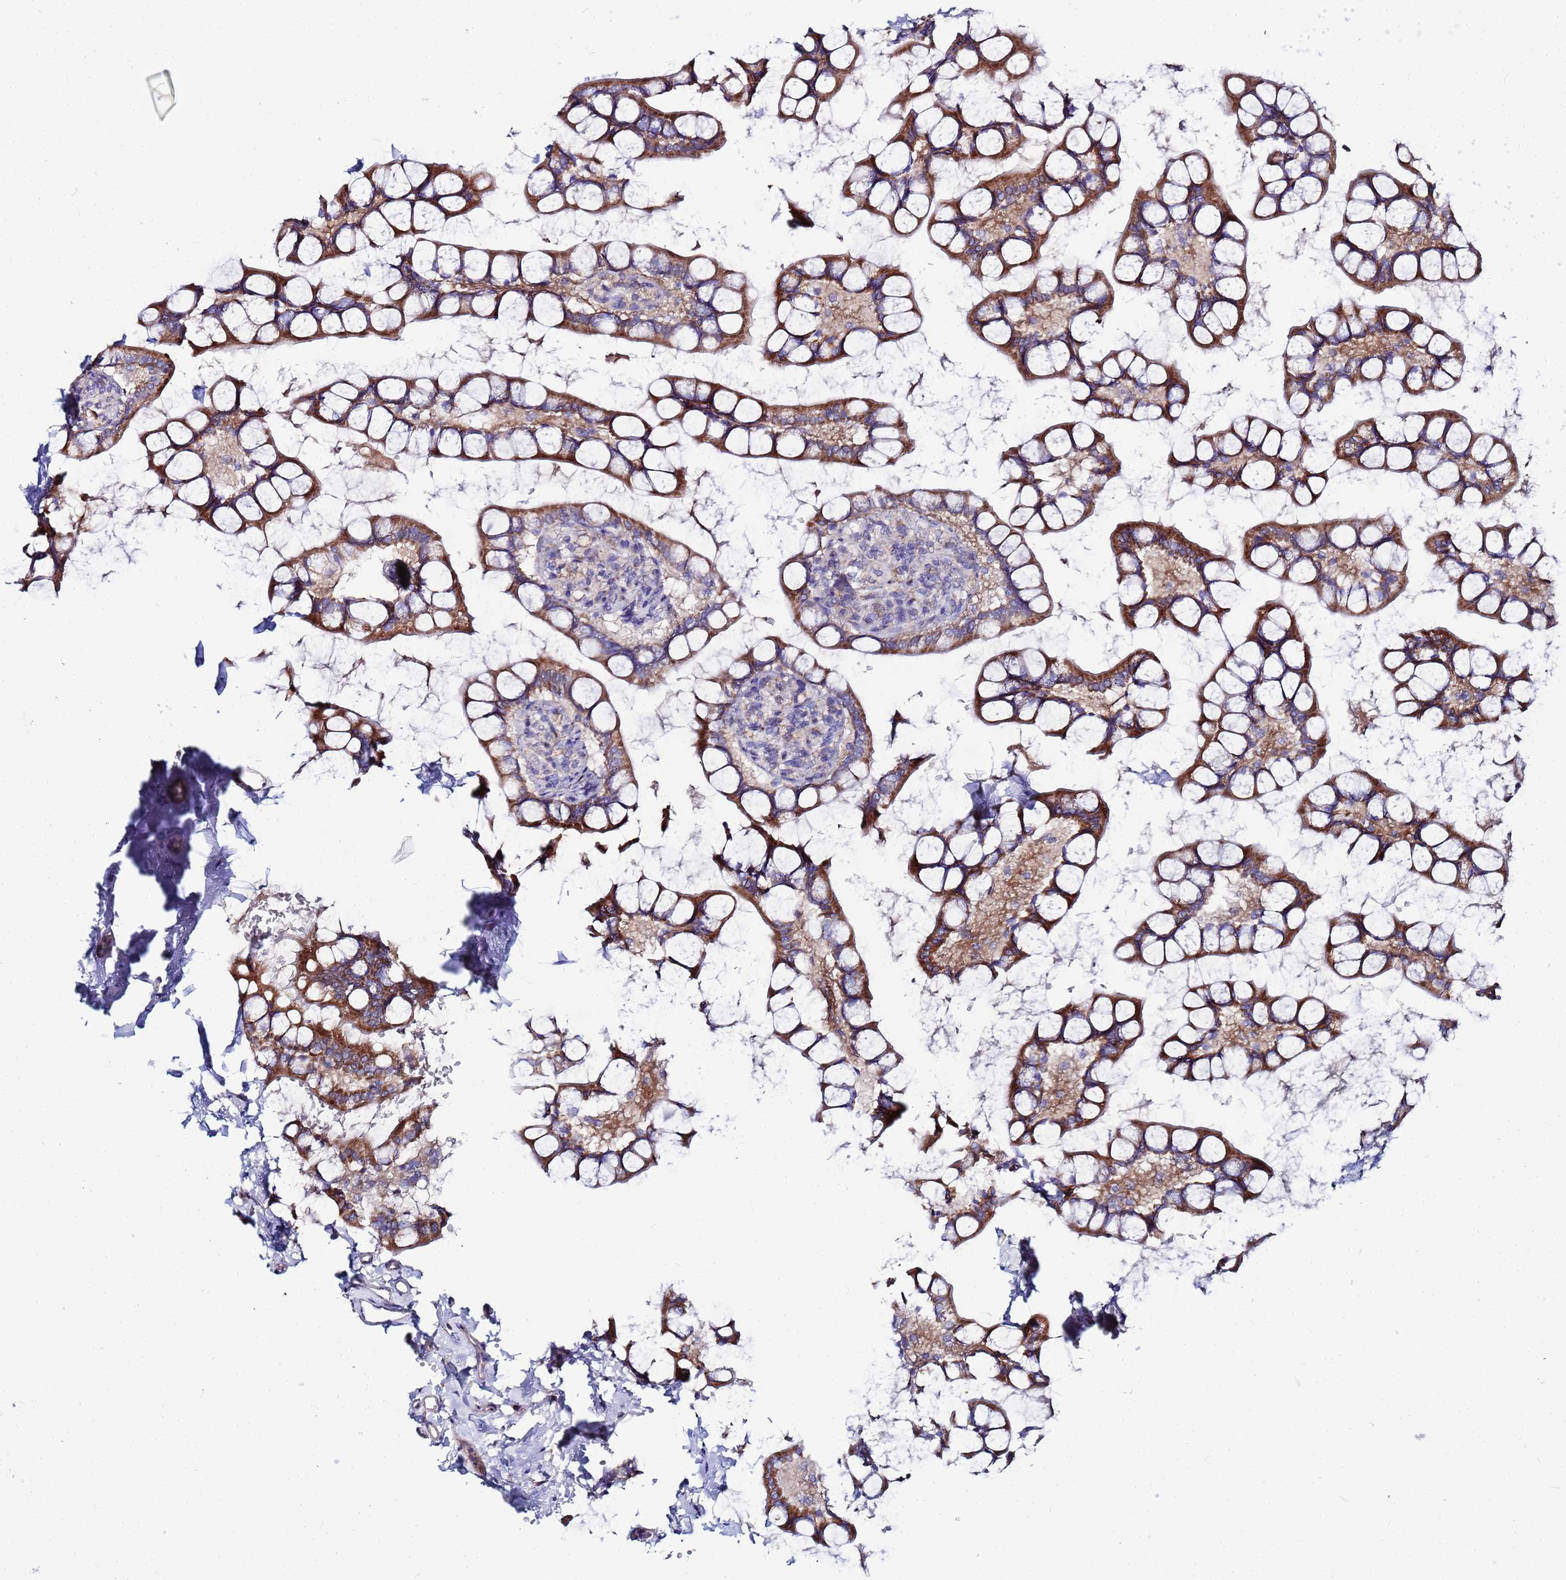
{"staining": {"intensity": "strong", "quantity": ">75%", "location": "cytoplasmic/membranous"}, "tissue": "small intestine", "cell_type": "Glandular cells", "image_type": "normal", "snomed": [{"axis": "morphology", "description": "Normal tissue, NOS"}, {"axis": "topography", "description": "Small intestine"}], "caption": "The micrograph reveals staining of benign small intestine, revealing strong cytoplasmic/membranous protein staining (brown color) within glandular cells.", "gene": "FAHD2A", "patient": {"sex": "male", "age": 52}}